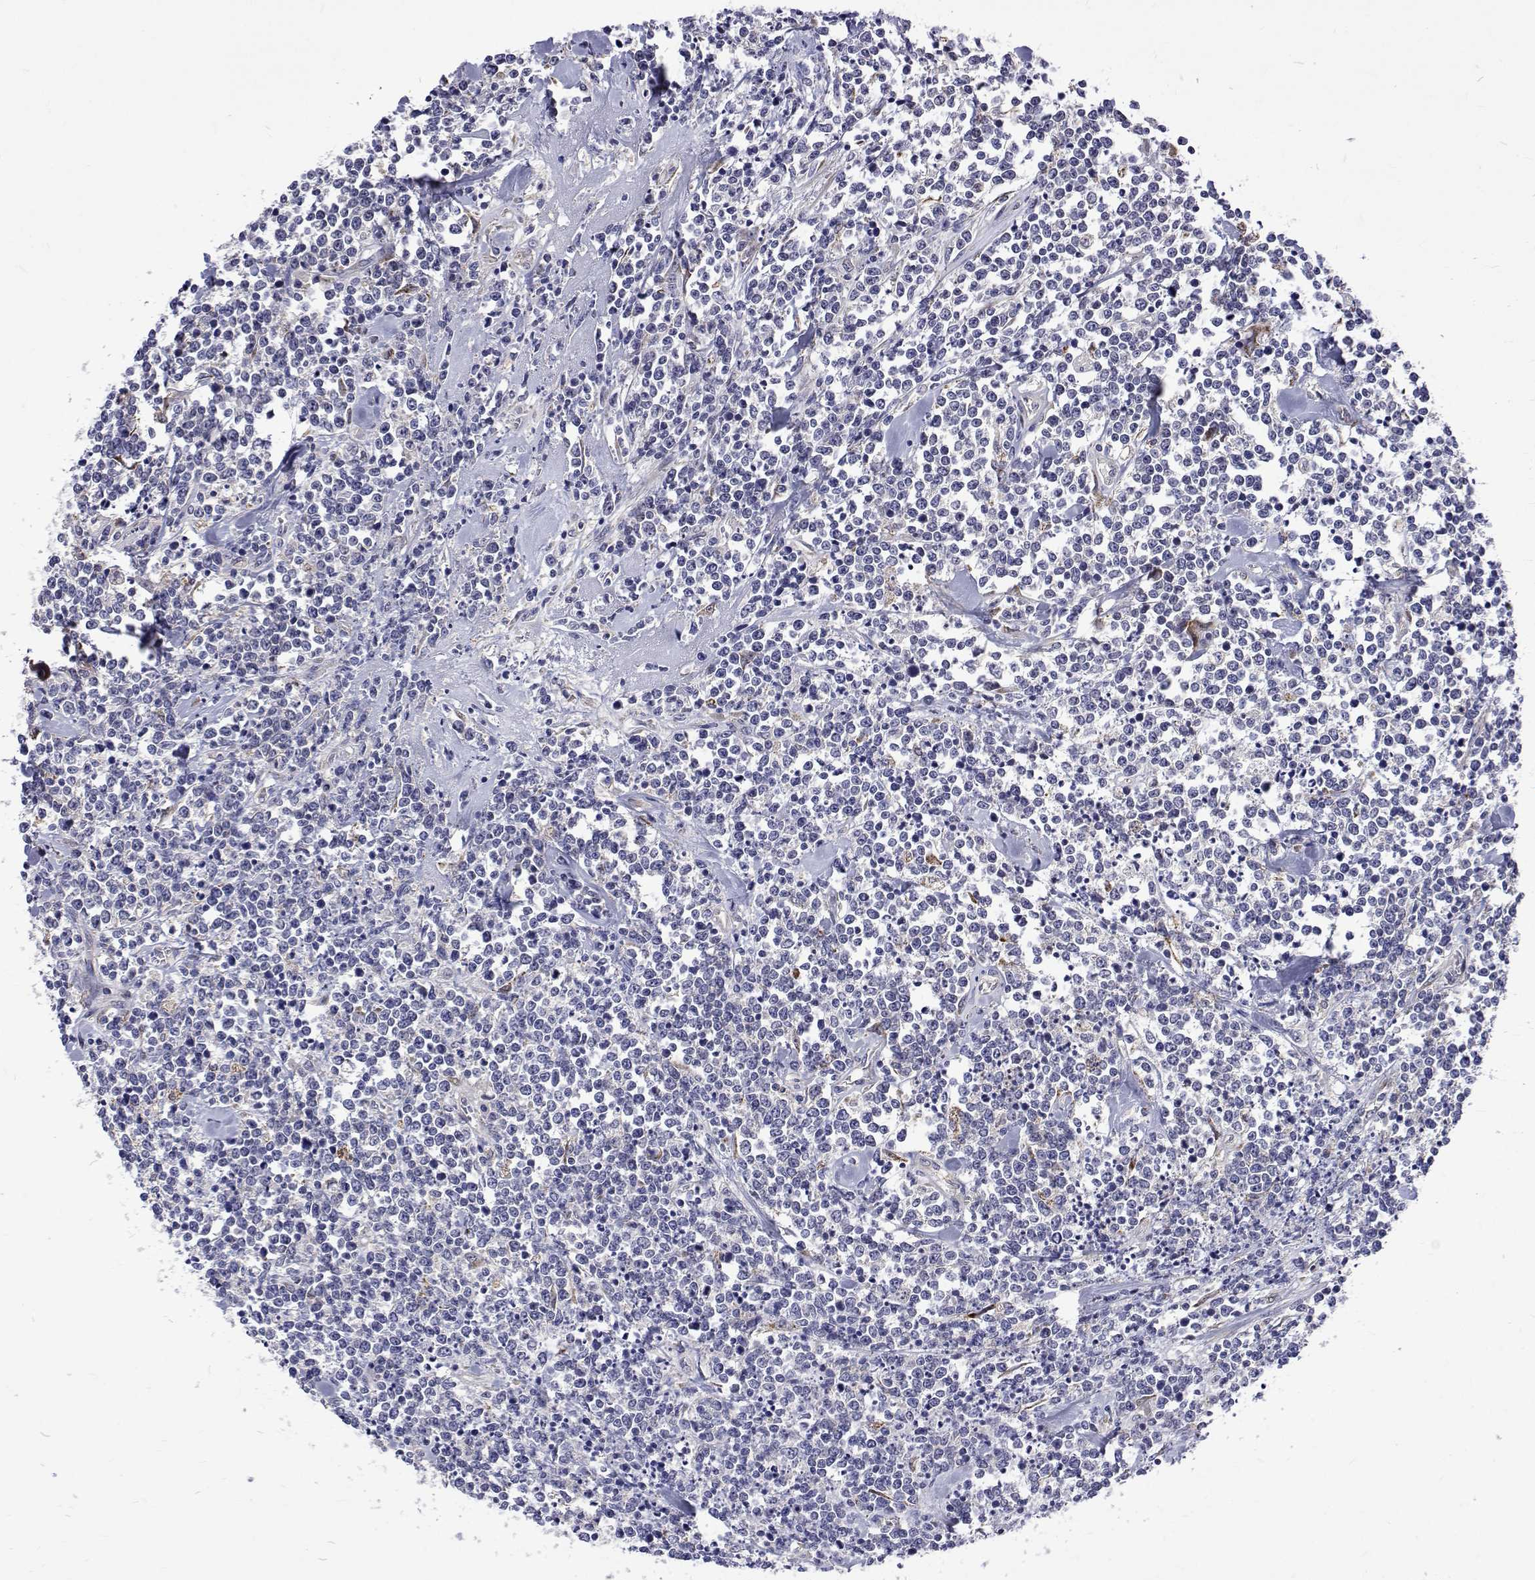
{"staining": {"intensity": "negative", "quantity": "none", "location": "none"}, "tissue": "lymphoma", "cell_type": "Tumor cells", "image_type": "cancer", "snomed": [{"axis": "morphology", "description": "Malignant lymphoma, non-Hodgkin's type, High grade"}, {"axis": "topography", "description": "Colon"}], "caption": "An immunohistochemistry micrograph of malignant lymphoma, non-Hodgkin's type (high-grade) is shown. There is no staining in tumor cells of malignant lymphoma, non-Hodgkin's type (high-grade). (DAB IHC, high magnification).", "gene": "PADI1", "patient": {"sex": "male", "age": 82}}